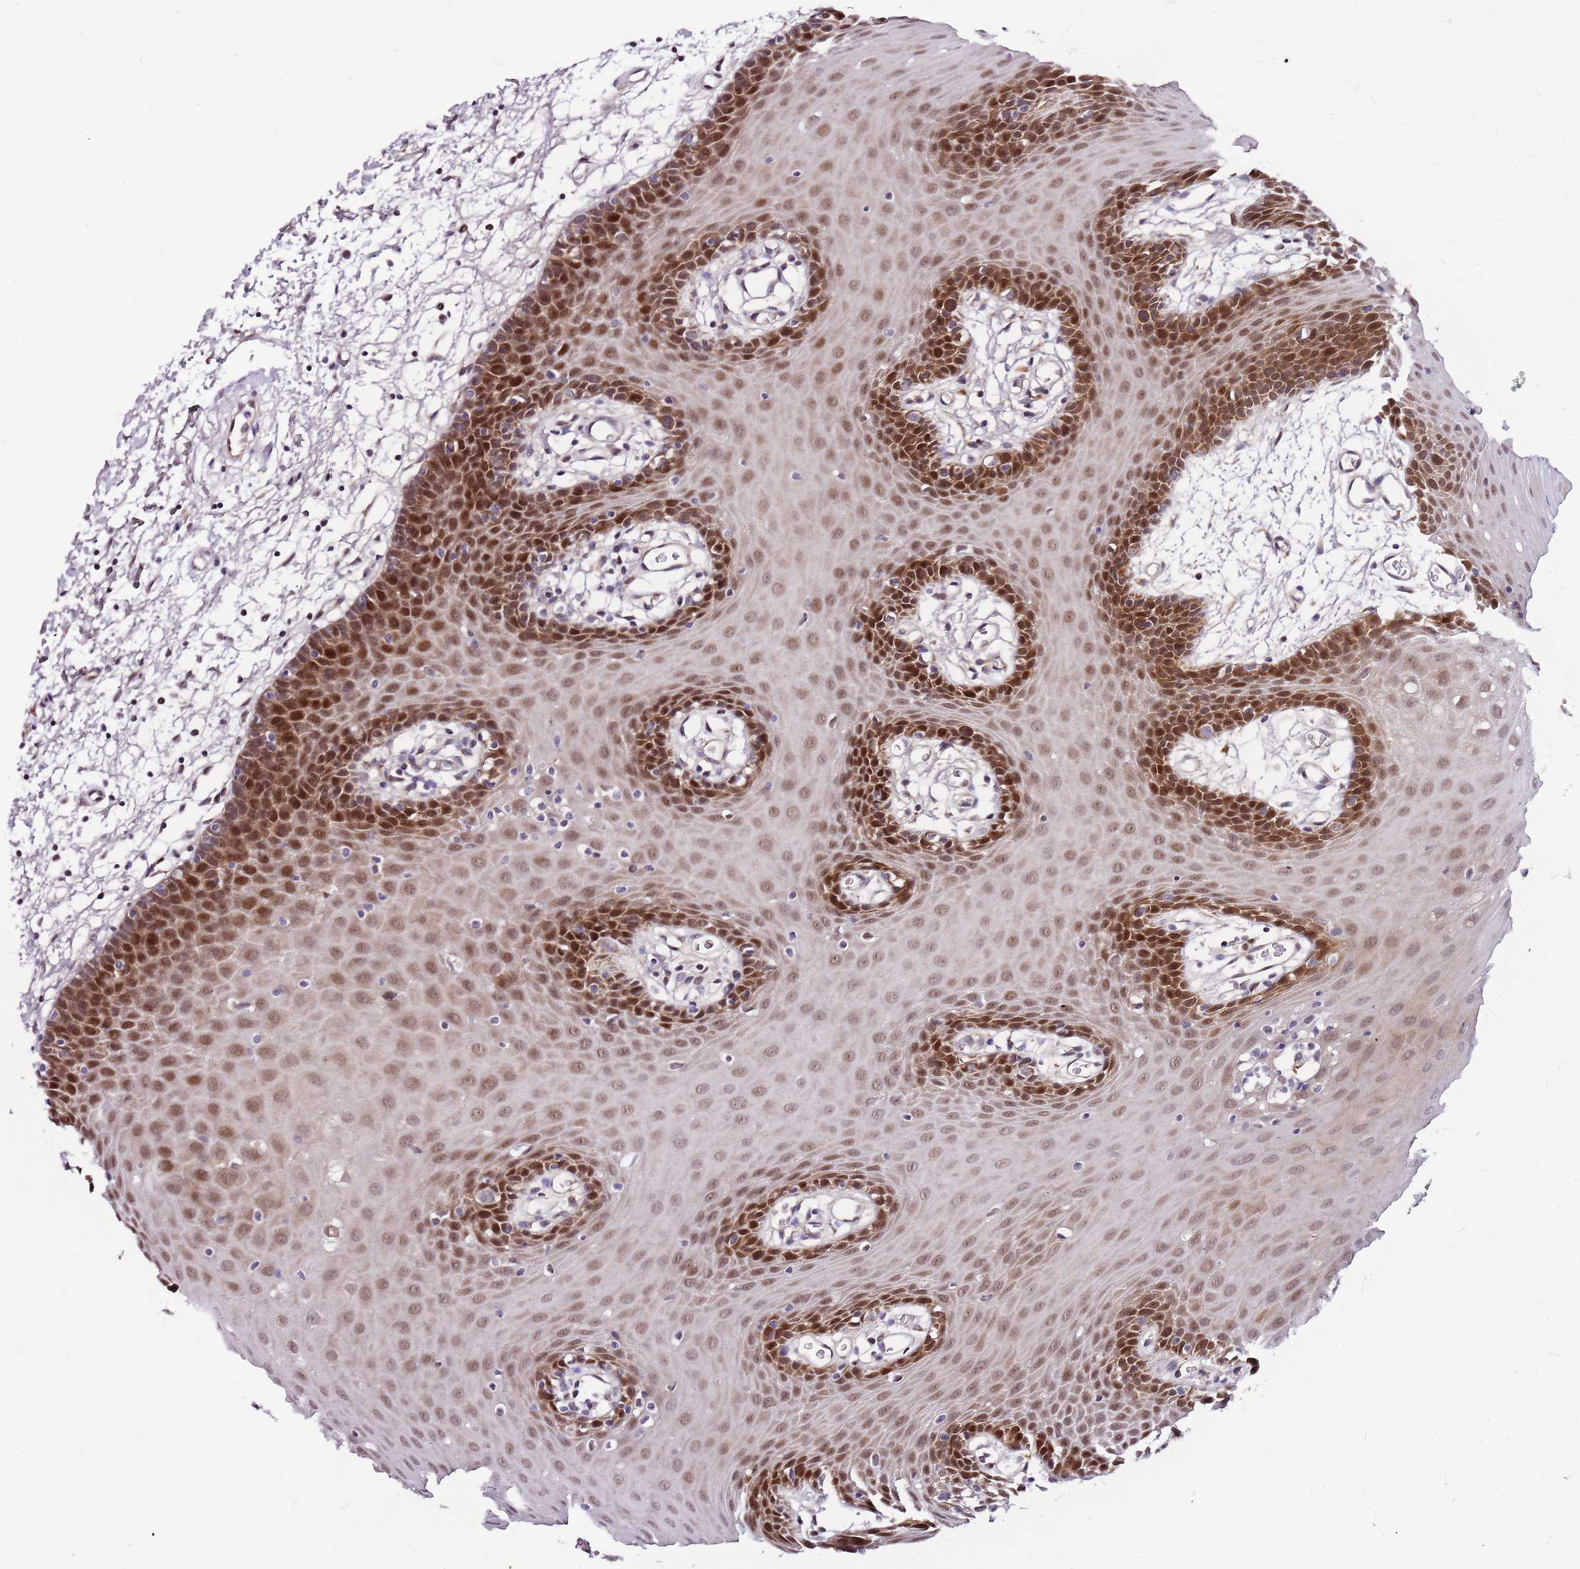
{"staining": {"intensity": "strong", "quantity": ">75%", "location": "nuclear"}, "tissue": "oral mucosa", "cell_type": "Squamous epithelial cells", "image_type": "normal", "snomed": [{"axis": "morphology", "description": "Normal tissue, NOS"}, {"axis": "topography", "description": "Skeletal muscle"}, {"axis": "topography", "description": "Oral tissue"}, {"axis": "topography", "description": "Salivary gland"}, {"axis": "topography", "description": "Peripheral nerve tissue"}], "caption": "This photomicrograph displays IHC staining of unremarkable oral mucosa, with high strong nuclear expression in about >75% of squamous epithelial cells.", "gene": "POLE3", "patient": {"sex": "male", "age": 54}}